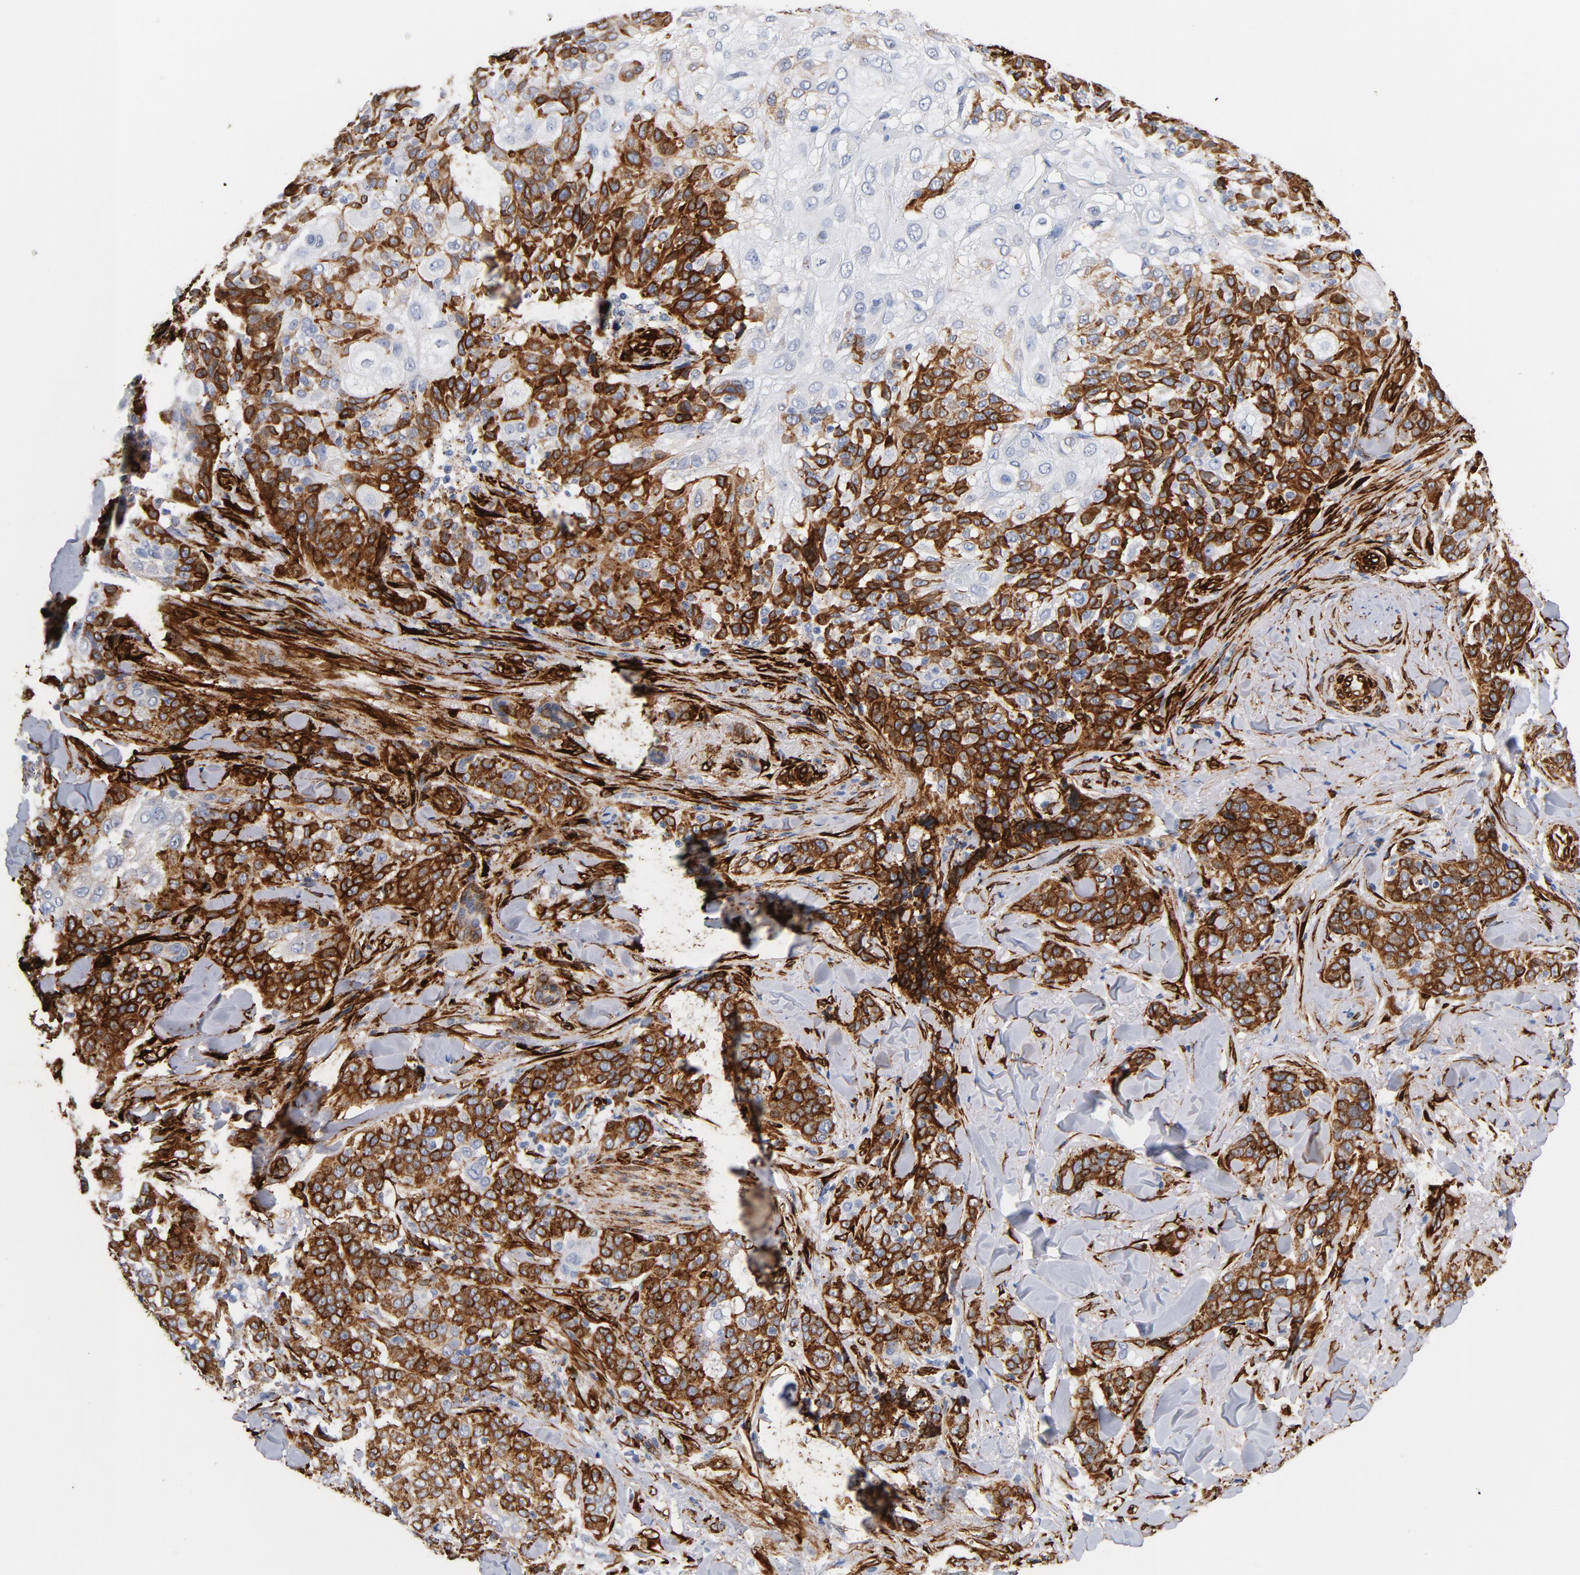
{"staining": {"intensity": "strong", "quantity": ">75%", "location": "cytoplasmic/membranous"}, "tissue": "skin cancer", "cell_type": "Tumor cells", "image_type": "cancer", "snomed": [{"axis": "morphology", "description": "Normal tissue, NOS"}, {"axis": "morphology", "description": "Squamous cell carcinoma, NOS"}, {"axis": "topography", "description": "Skin"}], "caption": "This histopathology image shows immunohistochemistry staining of human skin cancer, with high strong cytoplasmic/membranous expression in approximately >75% of tumor cells.", "gene": "SERPINH1", "patient": {"sex": "female", "age": 83}}